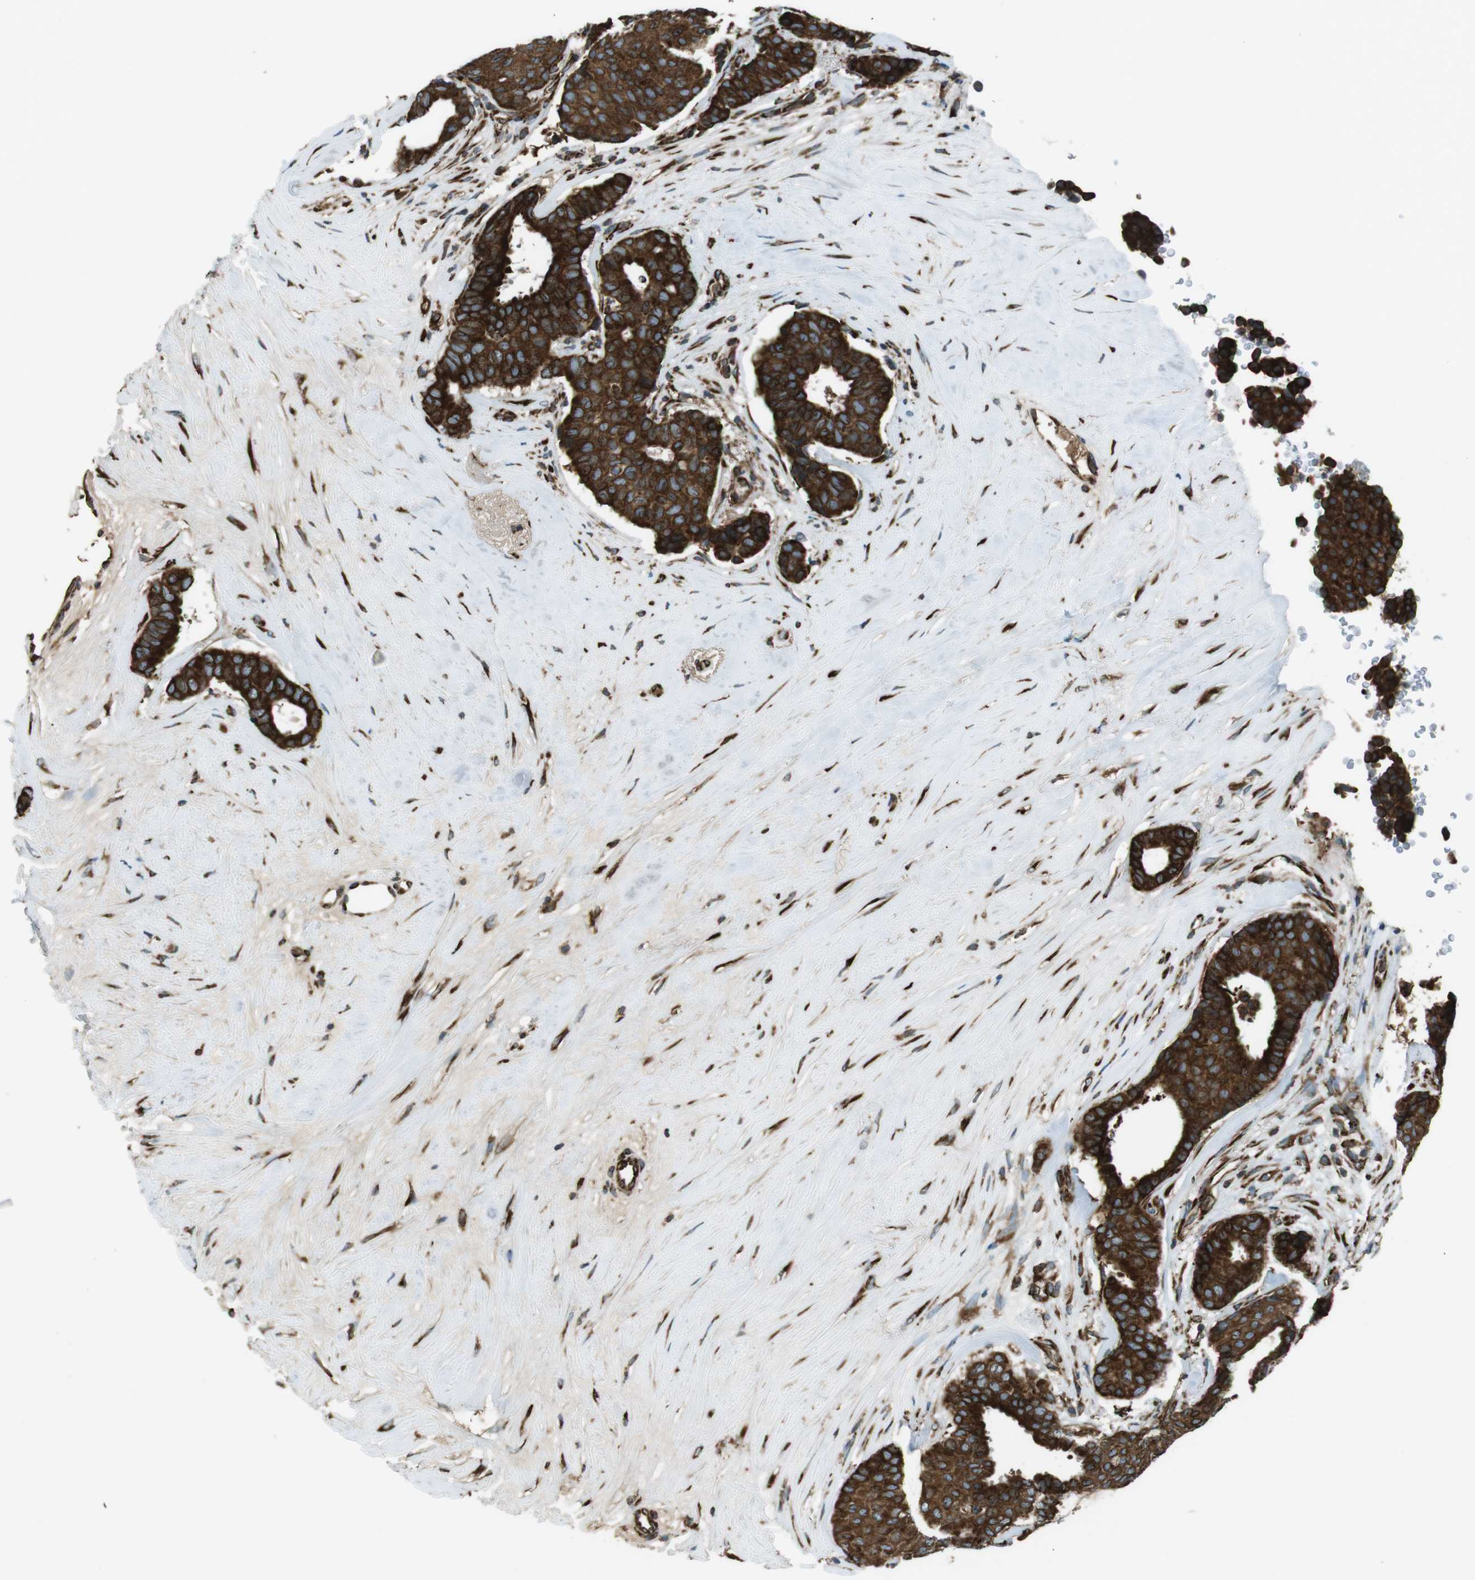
{"staining": {"intensity": "strong", "quantity": ">75%", "location": "cytoplasmic/membranous"}, "tissue": "breast cancer", "cell_type": "Tumor cells", "image_type": "cancer", "snomed": [{"axis": "morphology", "description": "Duct carcinoma"}, {"axis": "topography", "description": "Breast"}], "caption": "A high amount of strong cytoplasmic/membranous expression is present in approximately >75% of tumor cells in breast cancer (infiltrating ductal carcinoma) tissue.", "gene": "KTN1", "patient": {"sex": "female", "age": 75}}